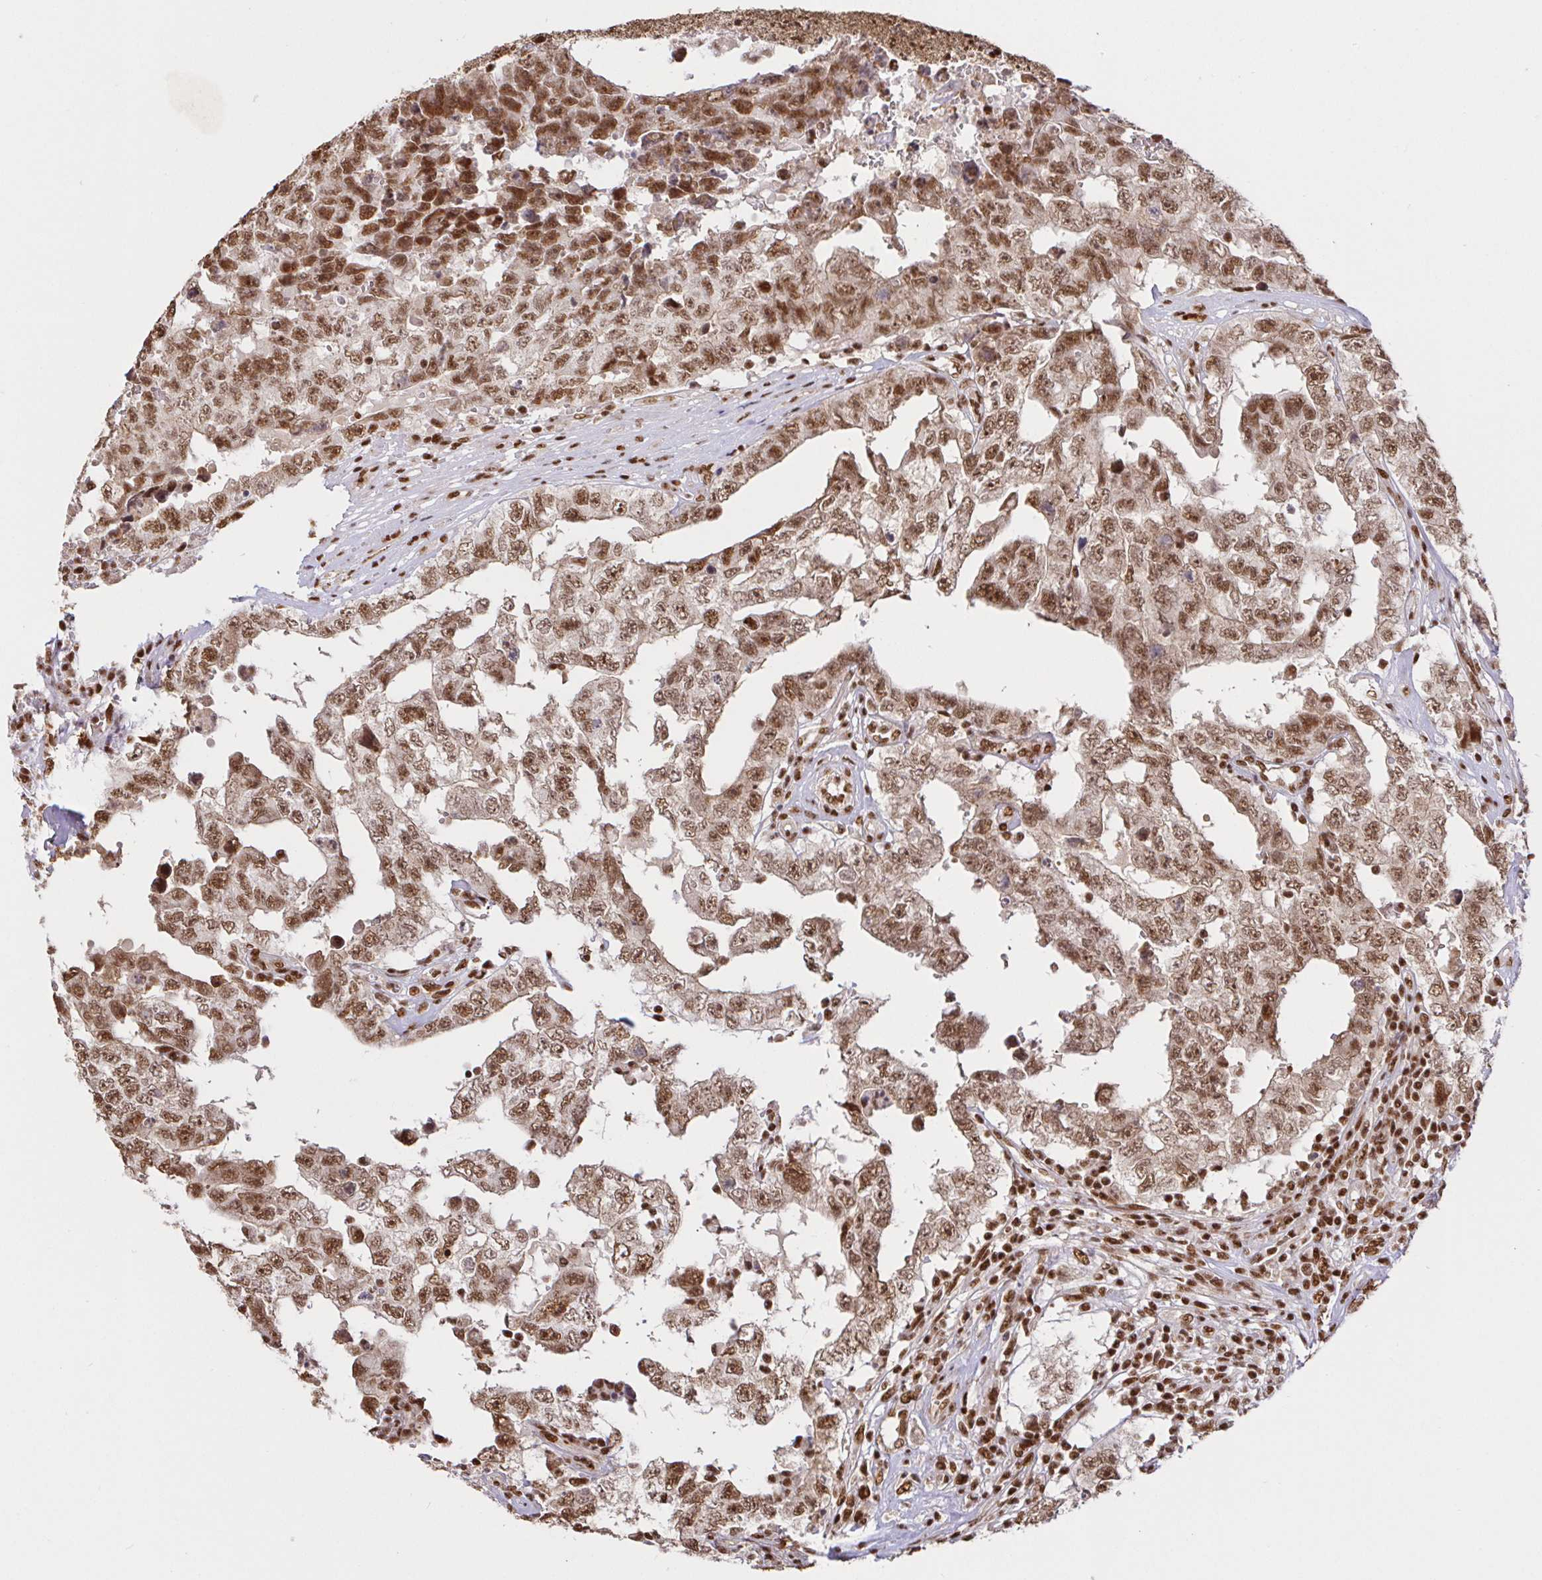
{"staining": {"intensity": "moderate", "quantity": ">75%", "location": "nuclear"}, "tissue": "testis cancer", "cell_type": "Tumor cells", "image_type": "cancer", "snomed": [{"axis": "morphology", "description": "Normal tissue, NOS"}, {"axis": "morphology", "description": "Carcinoma, Embryonal, NOS"}, {"axis": "topography", "description": "Testis"}, {"axis": "topography", "description": "Epididymis"}], "caption": "The image exhibits immunohistochemical staining of testis cancer. There is moderate nuclear expression is seen in approximately >75% of tumor cells. (Stains: DAB in brown, nuclei in blue, Microscopy: brightfield microscopy at high magnification).", "gene": "SP3", "patient": {"sex": "male", "age": 25}}